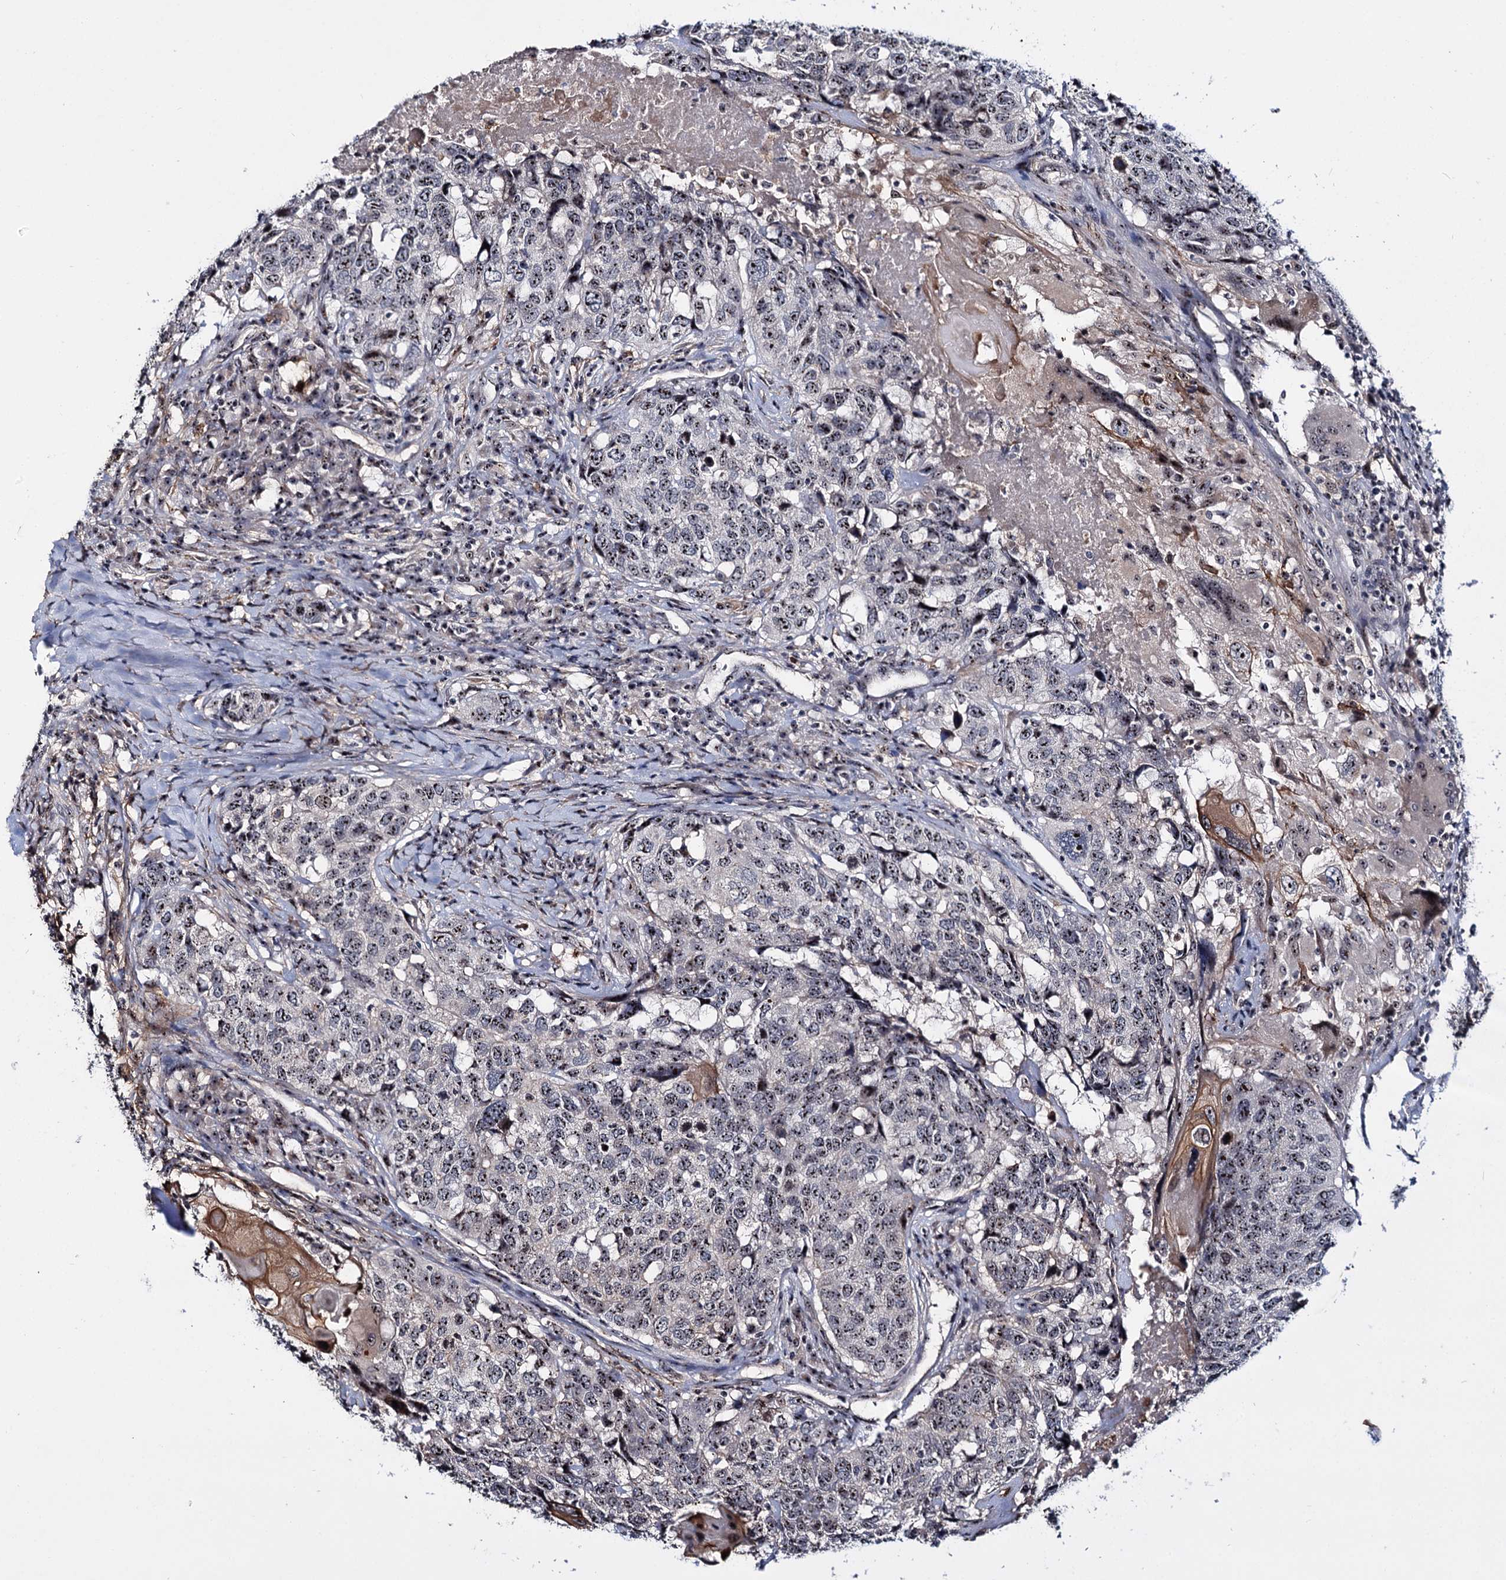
{"staining": {"intensity": "moderate", "quantity": ">75%", "location": "nuclear"}, "tissue": "head and neck cancer", "cell_type": "Tumor cells", "image_type": "cancer", "snomed": [{"axis": "morphology", "description": "Squamous cell carcinoma, NOS"}, {"axis": "topography", "description": "Head-Neck"}], "caption": "A high-resolution micrograph shows IHC staining of head and neck squamous cell carcinoma, which exhibits moderate nuclear positivity in approximately >75% of tumor cells.", "gene": "SUPT20H", "patient": {"sex": "male", "age": 66}}